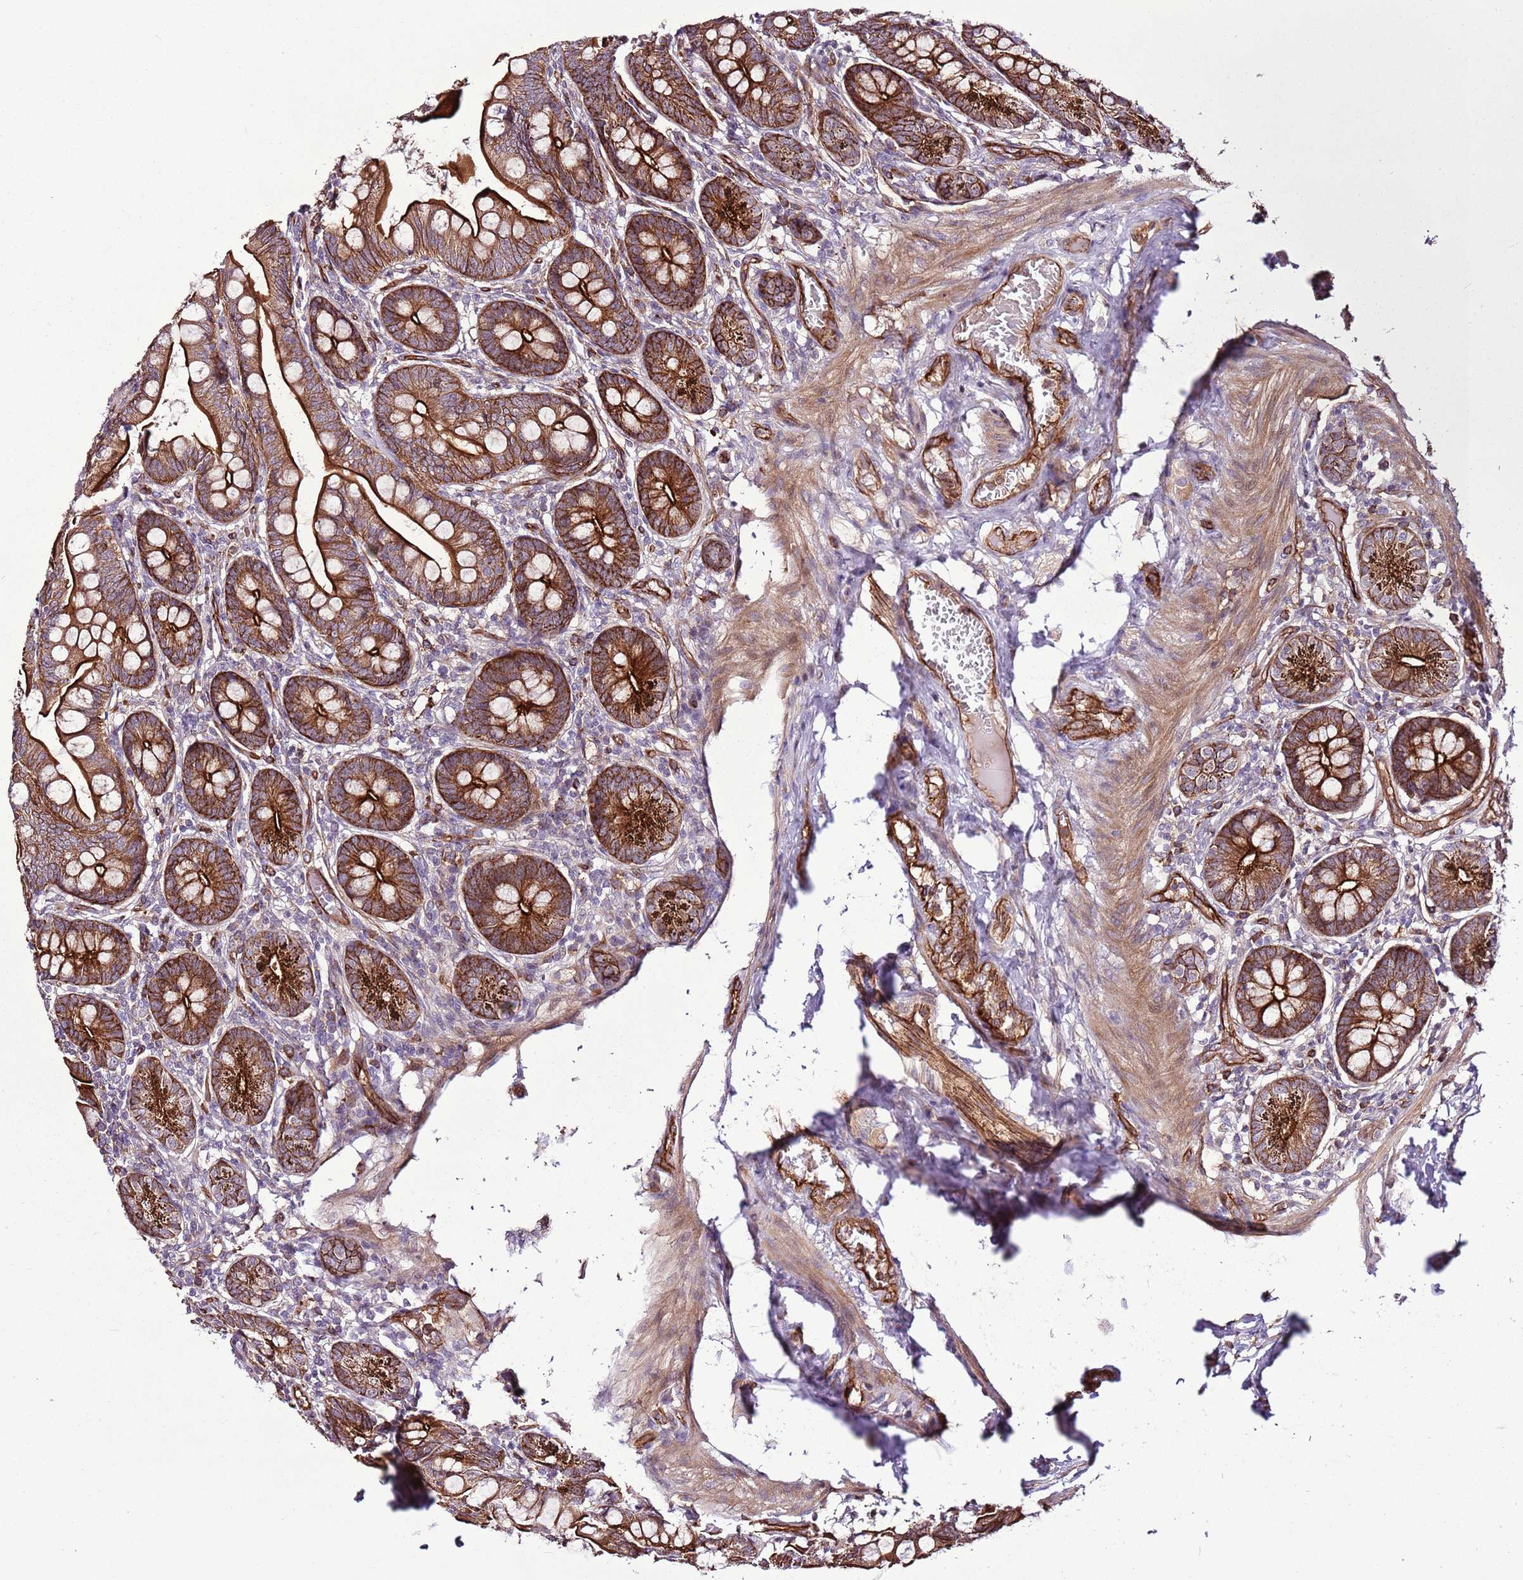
{"staining": {"intensity": "strong", "quantity": ">75%", "location": "cytoplasmic/membranous"}, "tissue": "small intestine", "cell_type": "Glandular cells", "image_type": "normal", "snomed": [{"axis": "morphology", "description": "Normal tissue, NOS"}, {"axis": "topography", "description": "Small intestine"}], "caption": "Immunohistochemistry (DAB (3,3'-diaminobenzidine)) staining of normal small intestine demonstrates strong cytoplasmic/membranous protein expression in approximately >75% of glandular cells. (DAB = brown stain, brightfield microscopy at high magnification).", "gene": "ZNF827", "patient": {"sex": "male", "age": 7}}